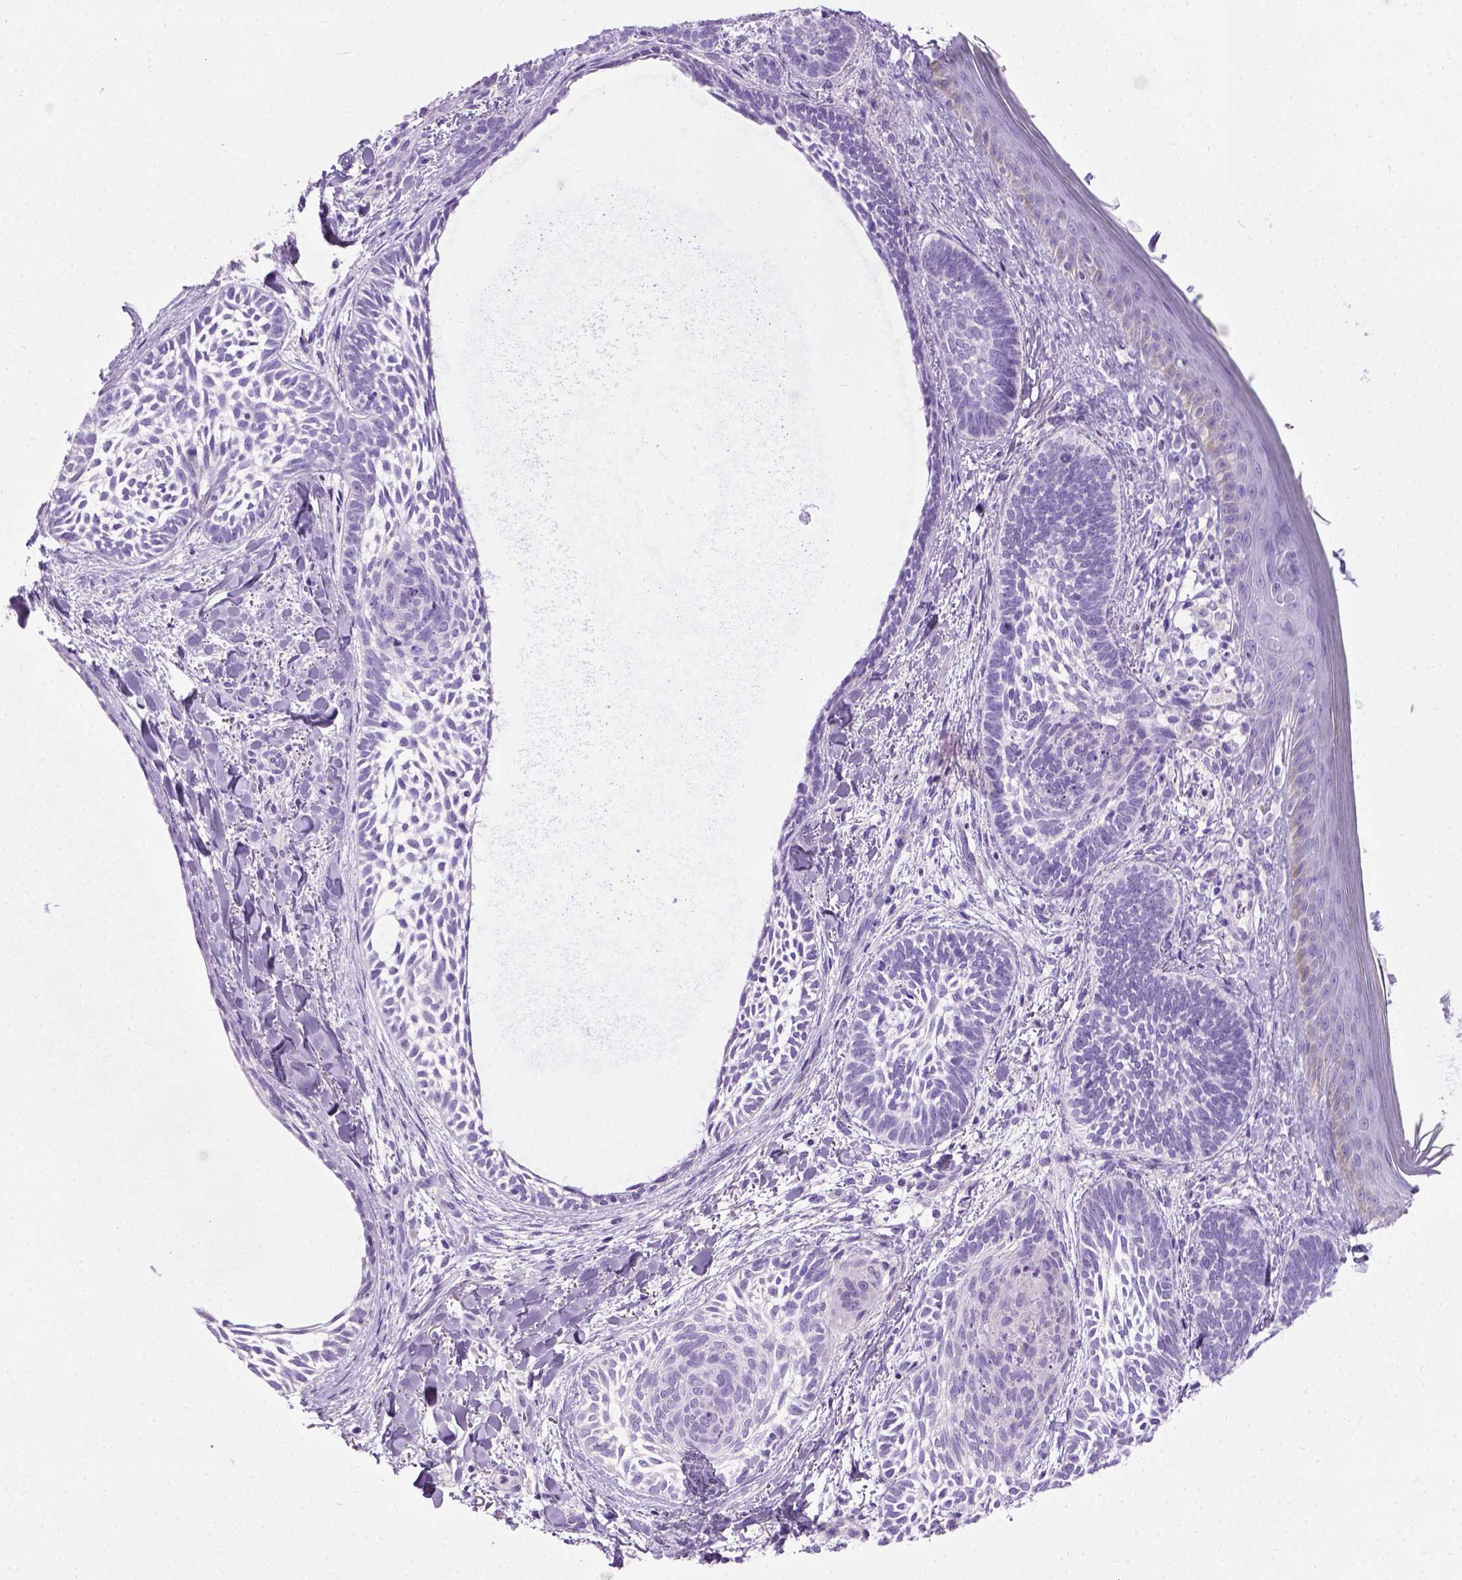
{"staining": {"intensity": "negative", "quantity": "none", "location": "none"}, "tissue": "skin cancer", "cell_type": "Tumor cells", "image_type": "cancer", "snomed": [{"axis": "morphology", "description": "Normal tissue, NOS"}, {"axis": "morphology", "description": "Basal cell carcinoma"}, {"axis": "topography", "description": "Skin"}], "caption": "Tumor cells show no significant protein expression in basal cell carcinoma (skin).", "gene": "LELP1", "patient": {"sex": "male", "age": 46}}